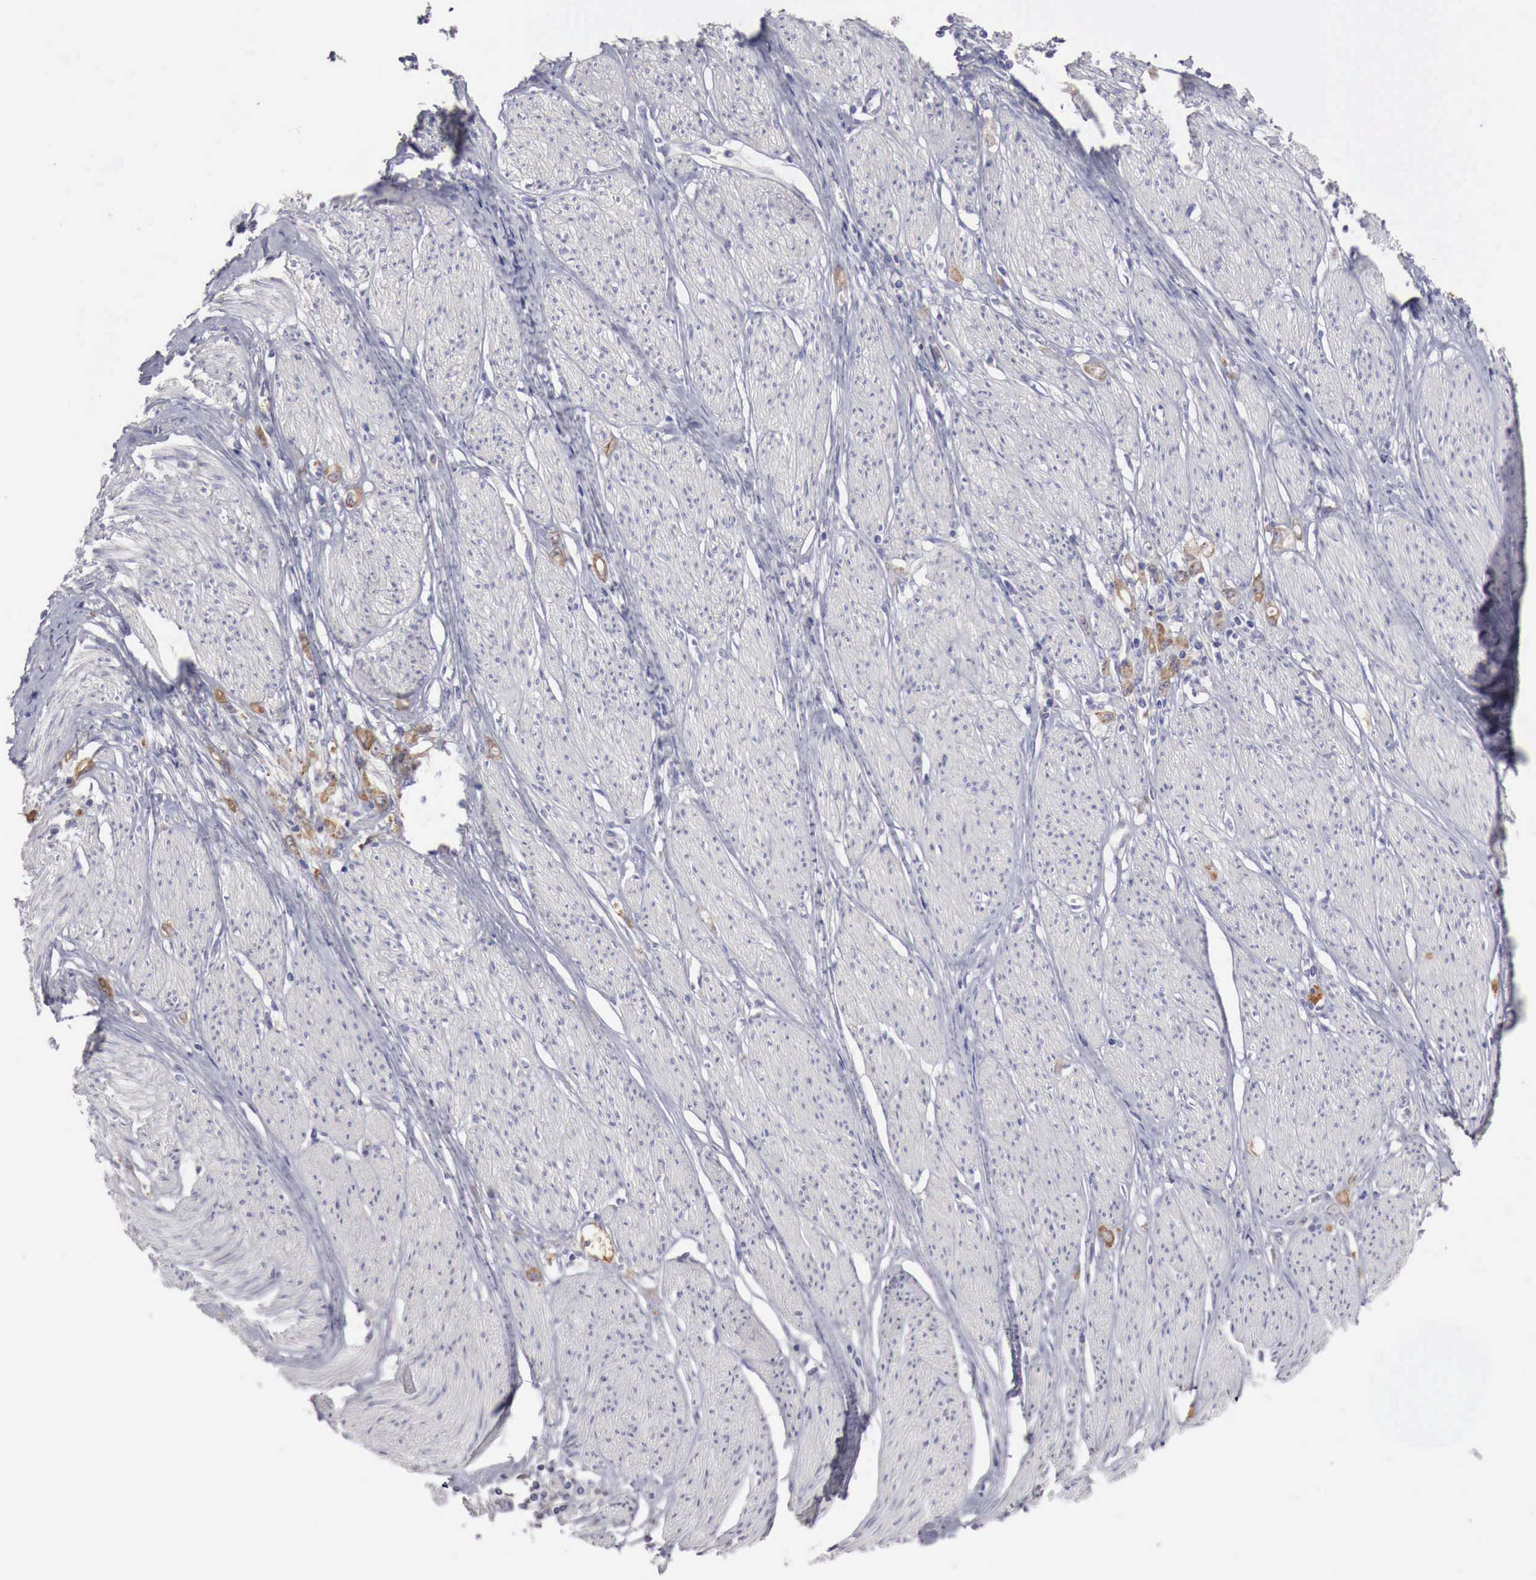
{"staining": {"intensity": "weak", "quantity": ">75%", "location": "cytoplasmic/membranous"}, "tissue": "stomach cancer", "cell_type": "Tumor cells", "image_type": "cancer", "snomed": [{"axis": "morphology", "description": "Adenocarcinoma, NOS"}, {"axis": "topography", "description": "Stomach"}], "caption": "The image exhibits staining of stomach cancer (adenocarcinoma), revealing weak cytoplasmic/membranous protein positivity (brown color) within tumor cells.", "gene": "NSDHL", "patient": {"sex": "male", "age": 72}}